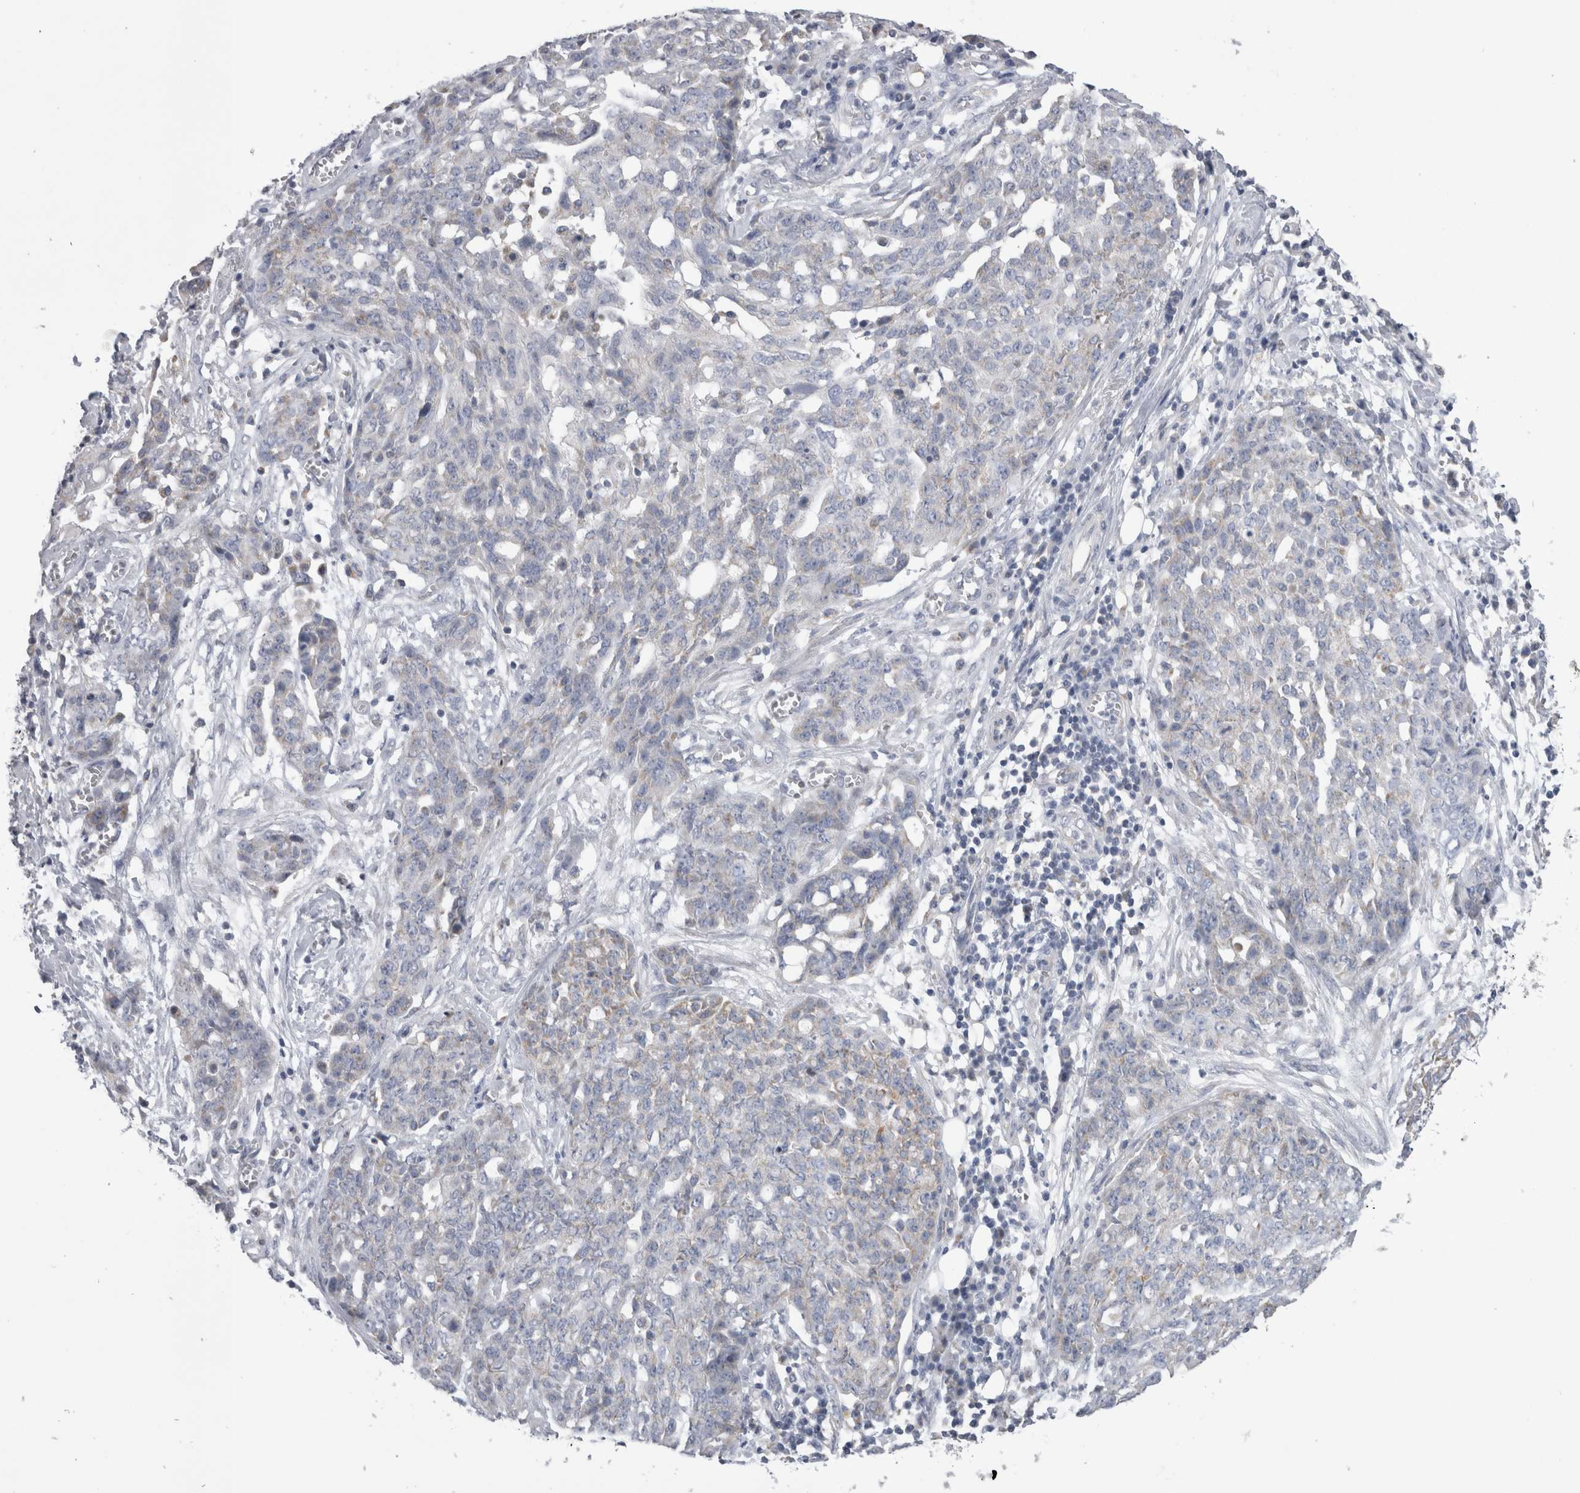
{"staining": {"intensity": "negative", "quantity": "none", "location": "none"}, "tissue": "ovarian cancer", "cell_type": "Tumor cells", "image_type": "cancer", "snomed": [{"axis": "morphology", "description": "Cystadenocarcinoma, serous, NOS"}, {"axis": "topography", "description": "Soft tissue"}, {"axis": "topography", "description": "Ovary"}], "caption": "Histopathology image shows no protein expression in tumor cells of serous cystadenocarcinoma (ovarian) tissue.", "gene": "DHRS4", "patient": {"sex": "female", "age": 57}}